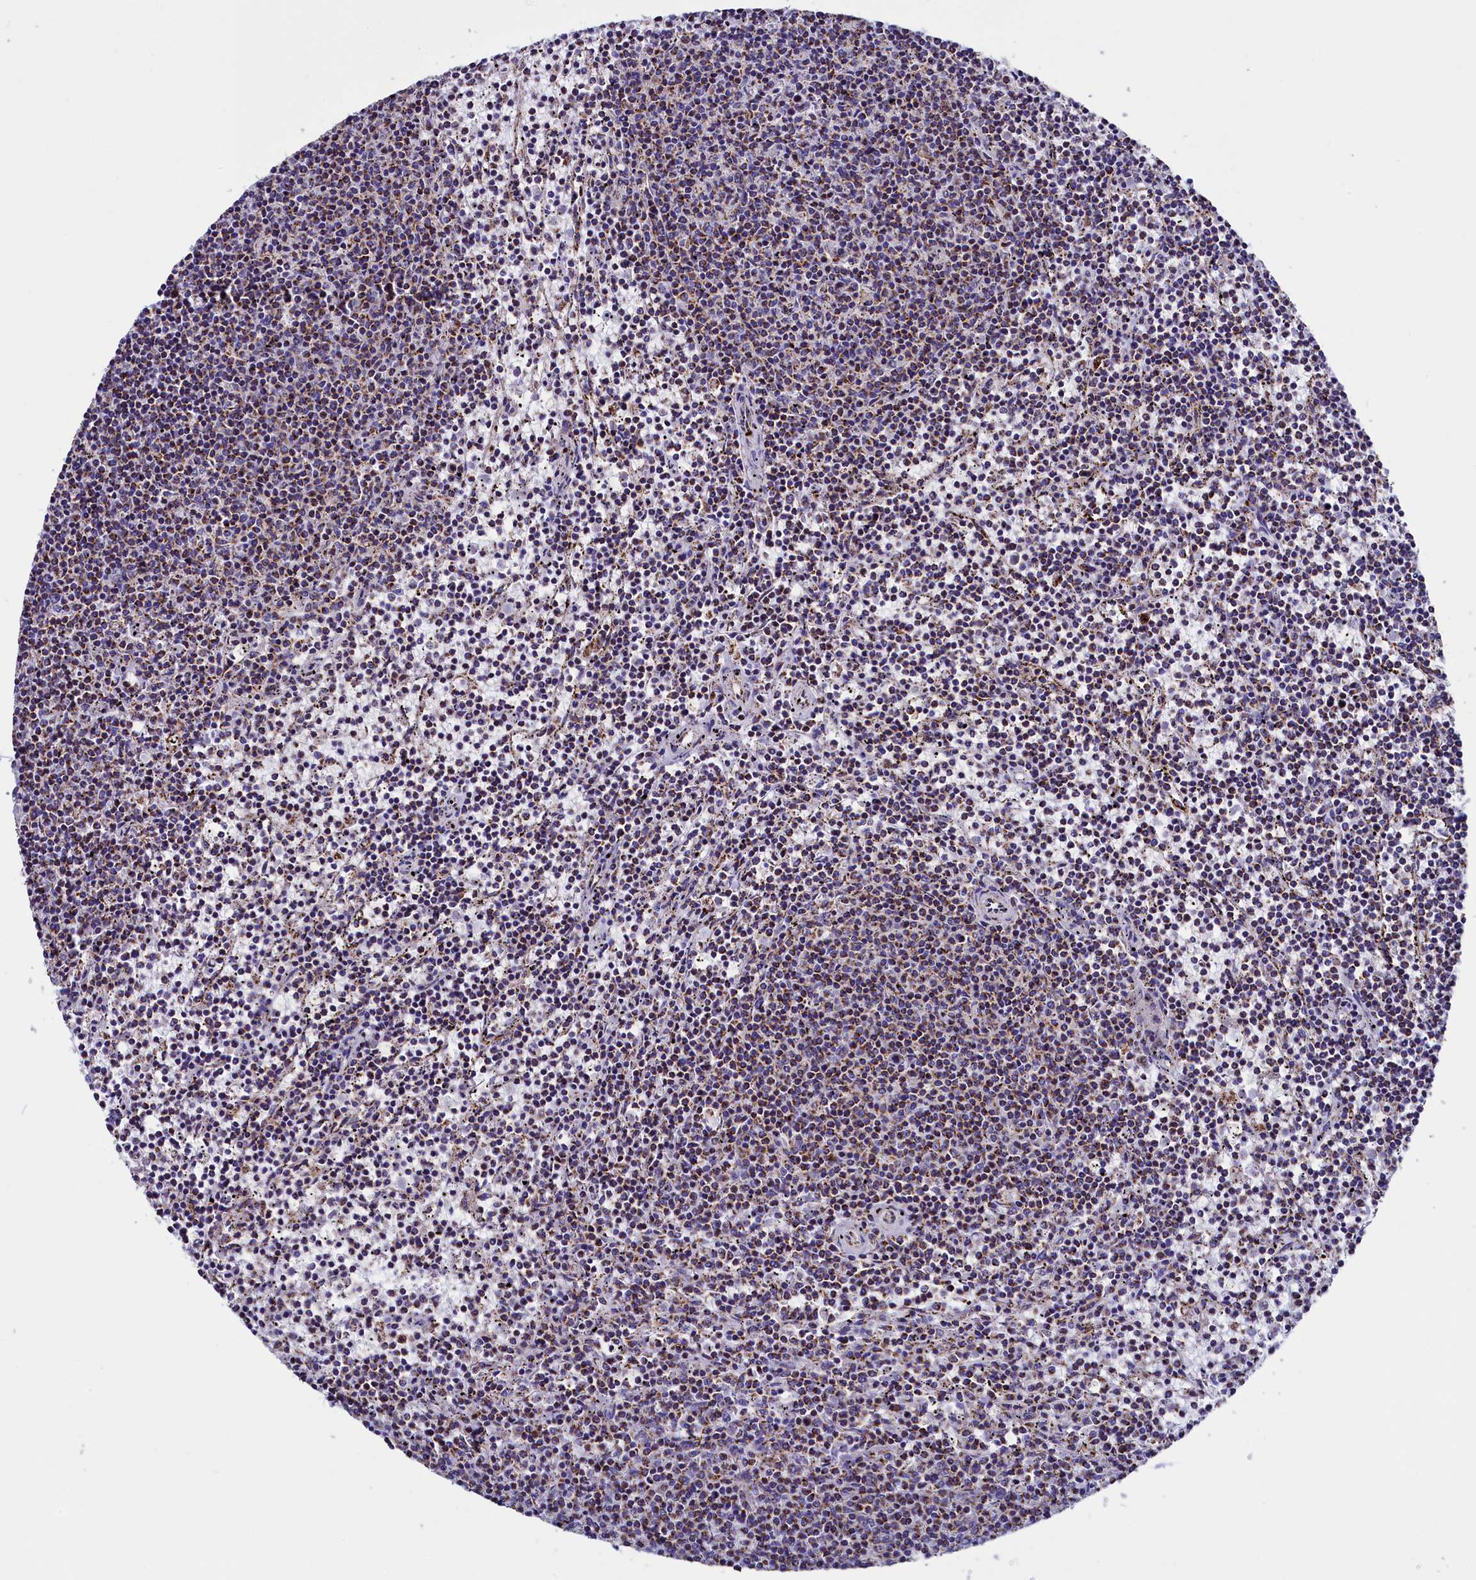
{"staining": {"intensity": "weak", "quantity": ">75%", "location": "cytoplasmic/membranous"}, "tissue": "lymphoma", "cell_type": "Tumor cells", "image_type": "cancer", "snomed": [{"axis": "morphology", "description": "Malignant lymphoma, non-Hodgkin's type, Low grade"}, {"axis": "topography", "description": "Spleen"}], "caption": "About >75% of tumor cells in low-grade malignant lymphoma, non-Hodgkin's type show weak cytoplasmic/membranous protein positivity as visualized by brown immunohistochemical staining.", "gene": "SLC39A3", "patient": {"sex": "female", "age": 50}}